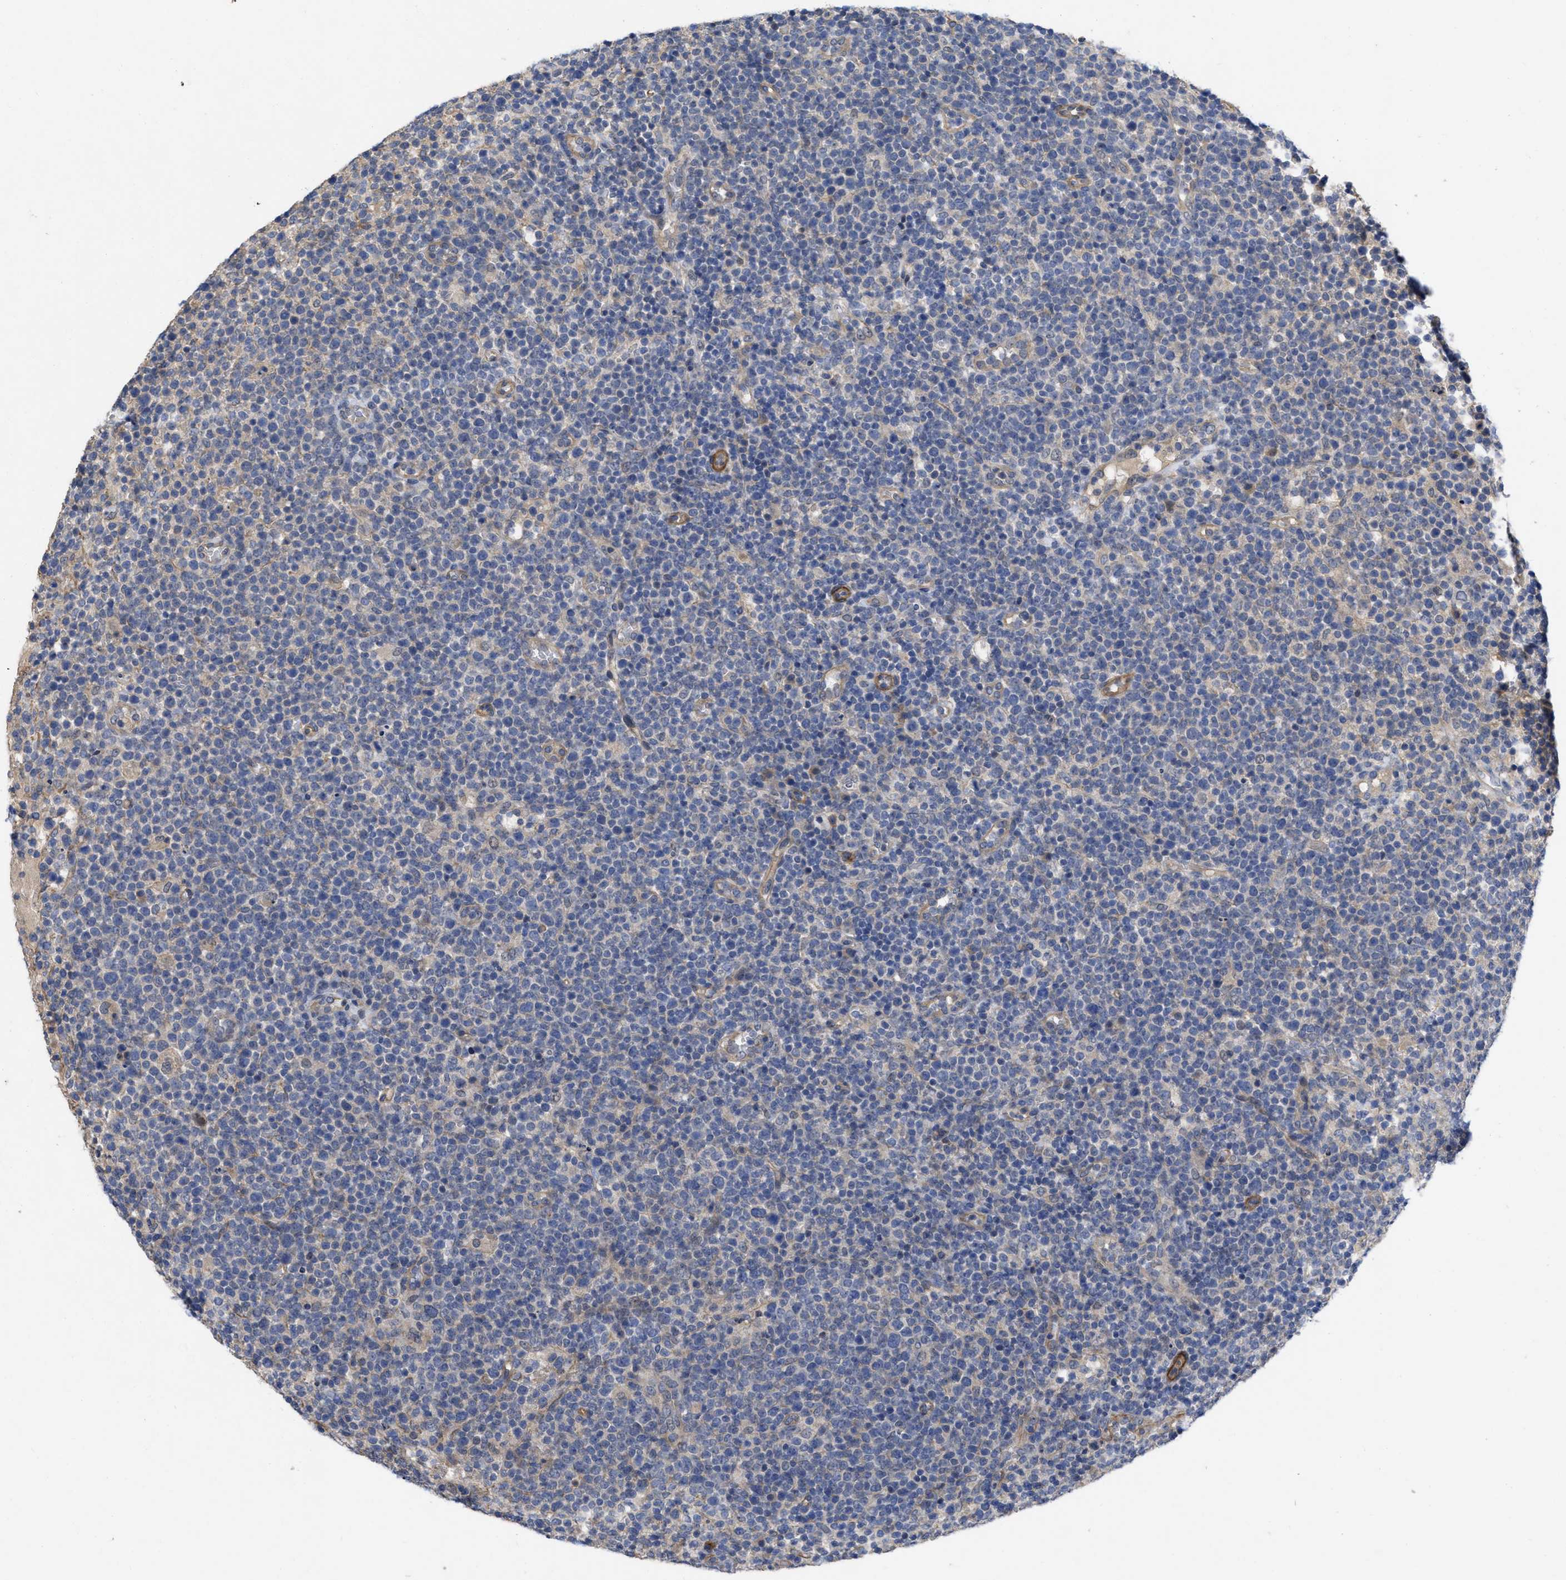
{"staining": {"intensity": "weak", "quantity": "<25%", "location": "cytoplasmic/membranous"}, "tissue": "lymphoma", "cell_type": "Tumor cells", "image_type": "cancer", "snomed": [{"axis": "morphology", "description": "Malignant lymphoma, non-Hodgkin's type, High grade"}, {"axis": "topography", "description": "Lymph node"}], "caption": "Lymphoma was stained to show a protein in brown. There is no significant positivity in tumor cells.", "gene": "ARHGEF26", "patient": {"sex": "male", "age": 61}}